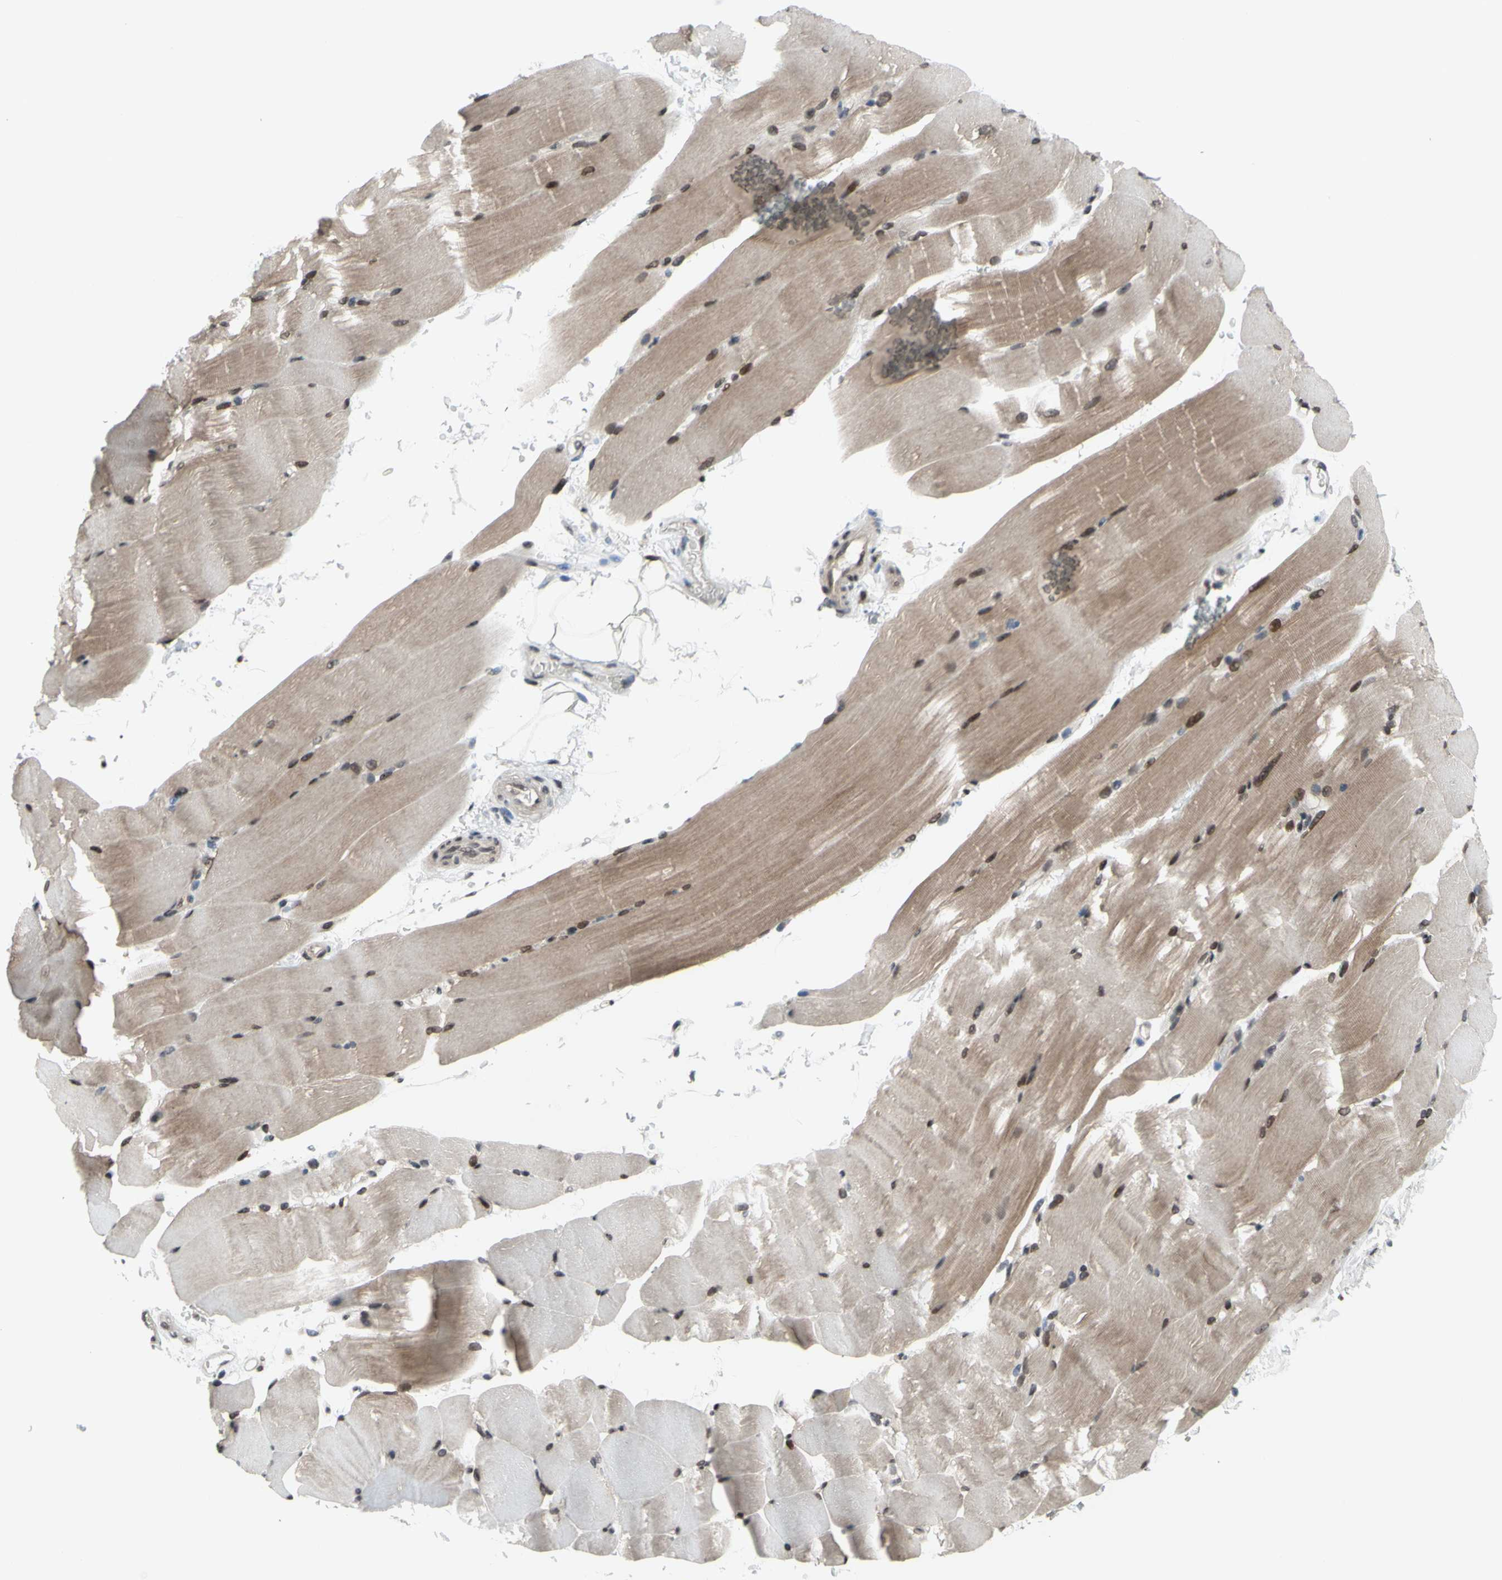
{"staining": {"intensity": "moderate", "quantity": "25%-75%", "location": "cytoplasmic/membranous,nuclear"}, "tissue": "skeletal muscle", "cell_type": "Myocytes", "image_type": "normal", "snomed": [{"axis": "morphology", "description": "Normal tissue, NOS"}, {"axis": "topography", "description": "Skeletal muscle"}, {"axis": "topography", "description": "Parathyroid gland"}], "caption": "A brown stain highlights moderate cytoplasmic/membranous,nuclear expression of a protein in myocytes of benign skeletal muscle.", "gene": "XPO1", "patient": {"sex": "female", "age": 37}}